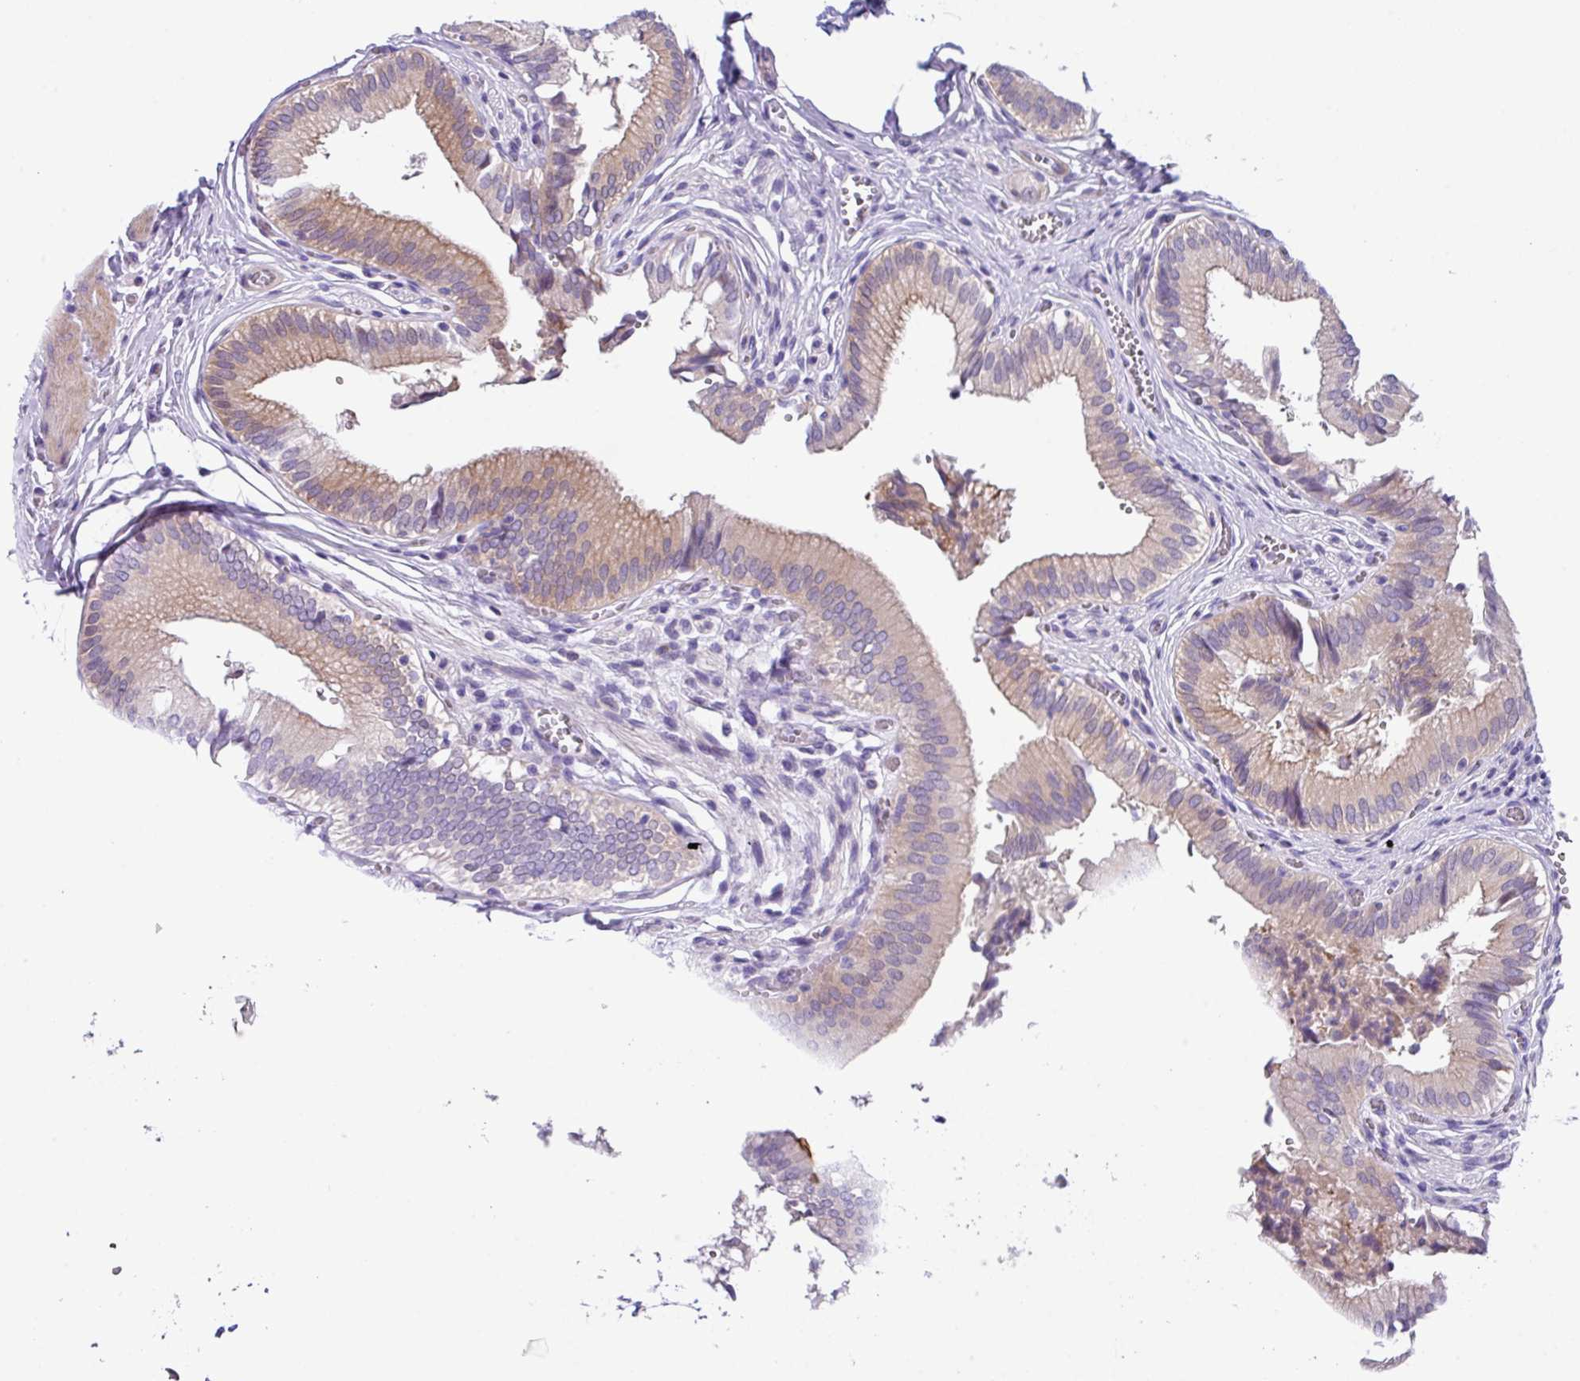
{"staining": {"intensity": "moderate", "quantity": "25%-75%", "location": "cytoplasmic/membranous"}, "tissue": "gallbladder", "cell_type": "Glandular cells", "image_type": "normal", "snomed": [{"axis": "morphology", "description": "Normal tissue, NOS"}, {"axis": "topography", "description": "Gallbladder"}], "caption": "An IHC histopathology image of benign tissue is shown. Protein staining in brown highlights moderate cytoplasmic/membranous positivity in gallbladder within glandular cells.", "gene": "DNAL1", "patient": {"sex": "male", "age": 17}}